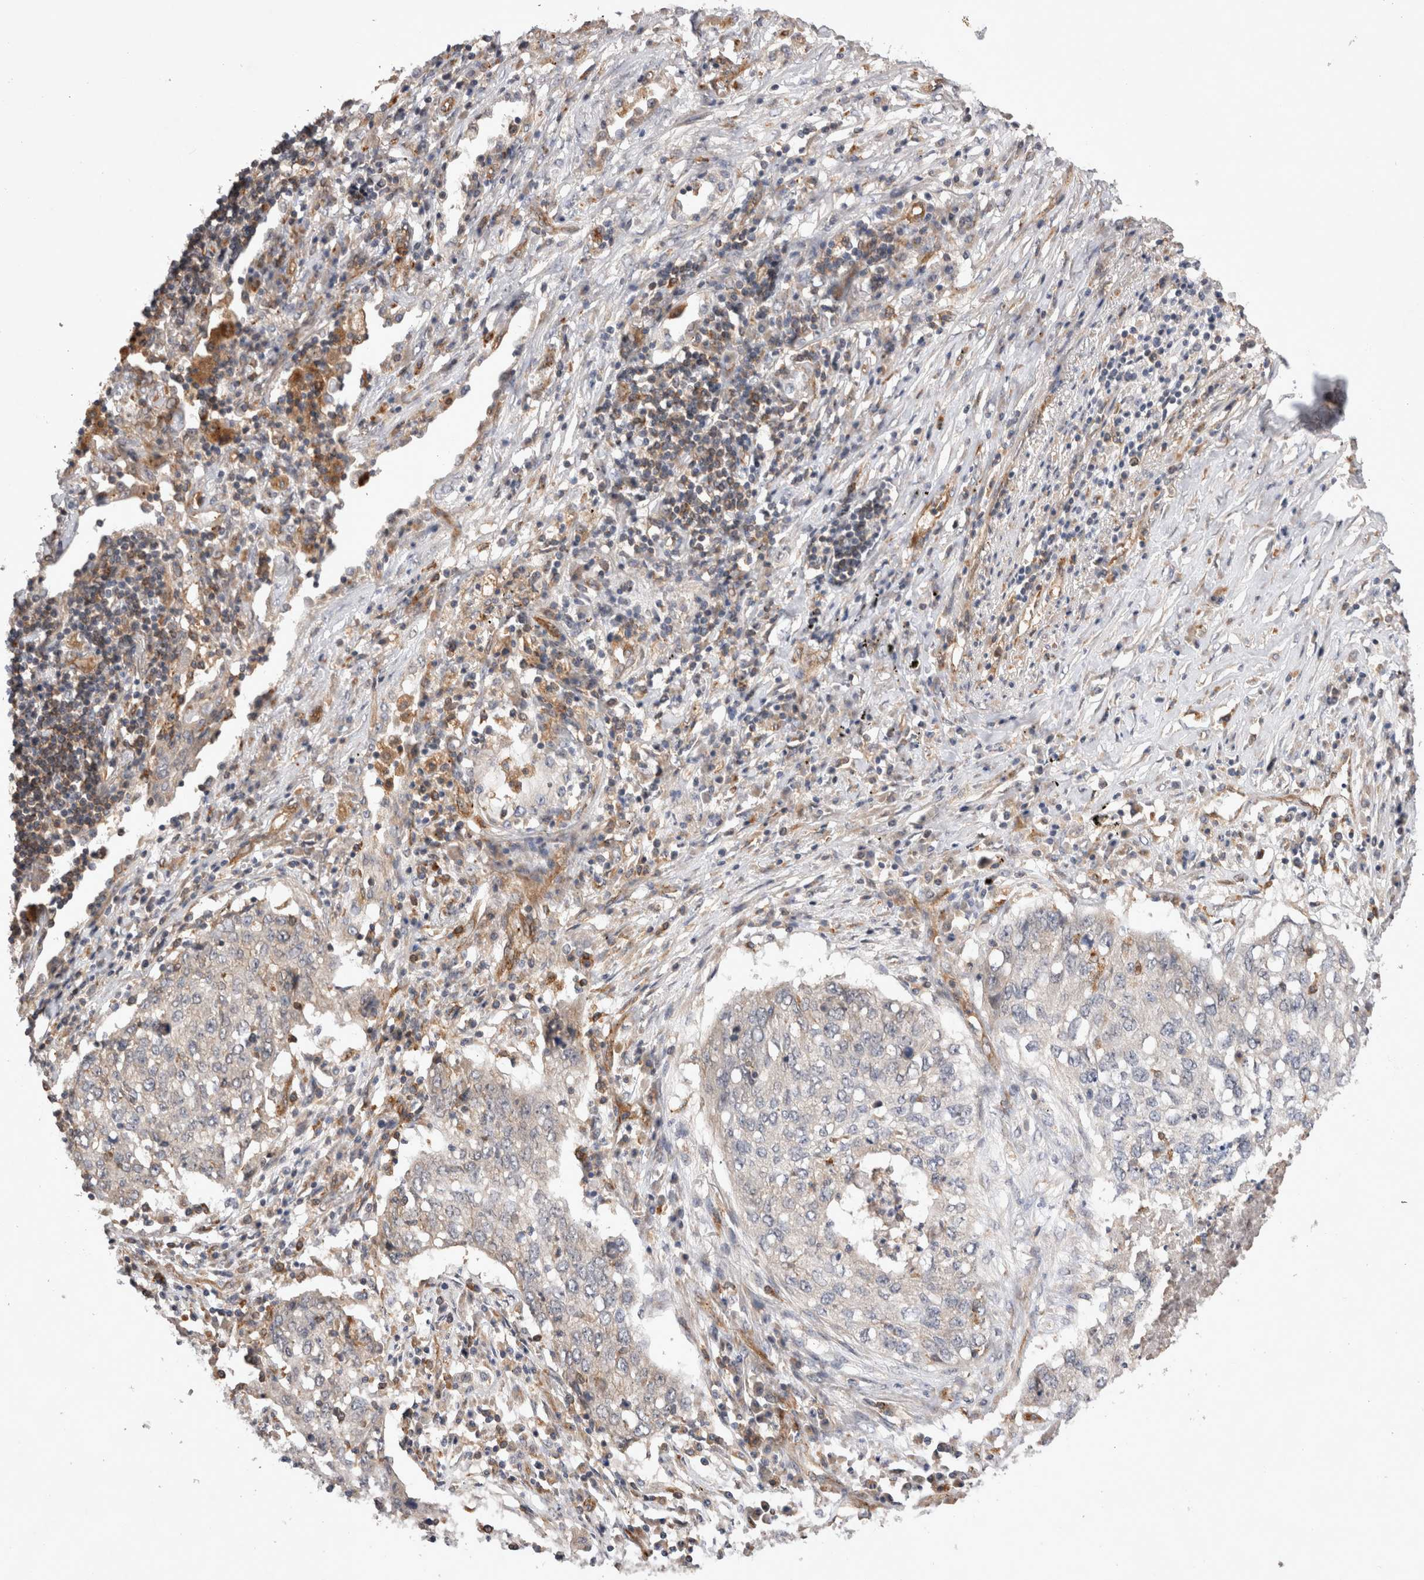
{"staining": {"intensity": "negative", "quantity": "none", "location": "none"}, "tissue": "lung cancer", "cell_type": "Tumor cells", "image_type": "cancer", "snomed": [{"axis": "morphology", "description": "Squamous cell carcinoma, NOS"}, {"axis": "topography", "description": "Lung"}], "caption": "Immunohistochemistry (IHC) image of neoplastic tissue: lung squamous cell carcinoma stained with DAB (3,3'-diaminobenzidine) reveals no significant protein positivity in tumor cells. (DAB (3,3'-diaminobenzidine) immunohistochemistry (IHC) with hematoxylin counter stain).", "gene": "BNIP2", "patient": {"sex": "female", "age": 63}}